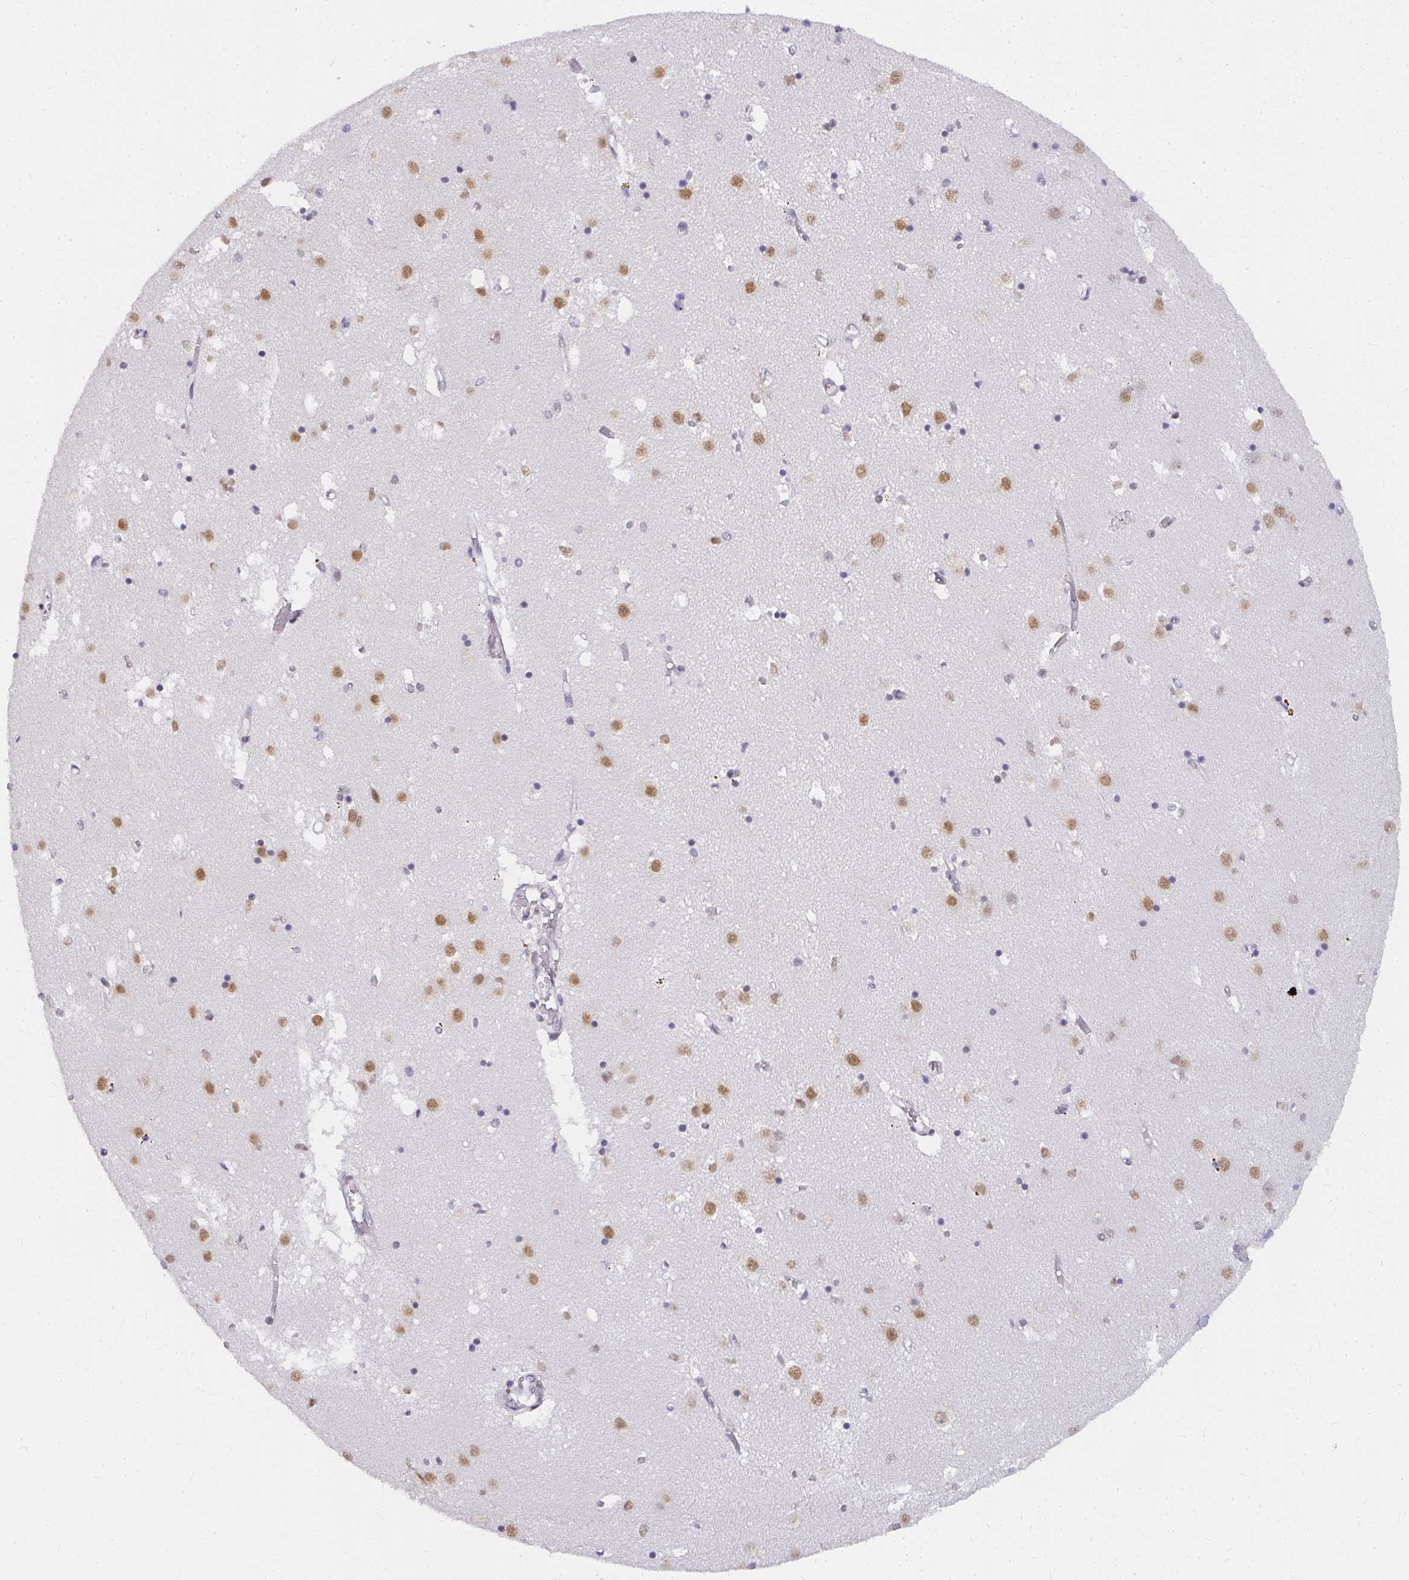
{"staining": {"intensity": "strong", "quantity": "<25%", "location": "nuclear"}, "tissue": "caudate", "cell_type": "Glial cells", "image_type": "normal", "snomed": [{"axis": "morphology", "description": "Normal tissue, NOS"}, {"axis": "topography", "description": "Lateral ventricle wall"}], "caption": "Protein expression analysis of benign human caudate reveals strong nuclear positivity in approximately <25% of glial cells. The protein is shown in brown color, while the nuclei are stained blue.", "gene": "SYNCRIP", "patient": {"sex": "male", "age": 70}}